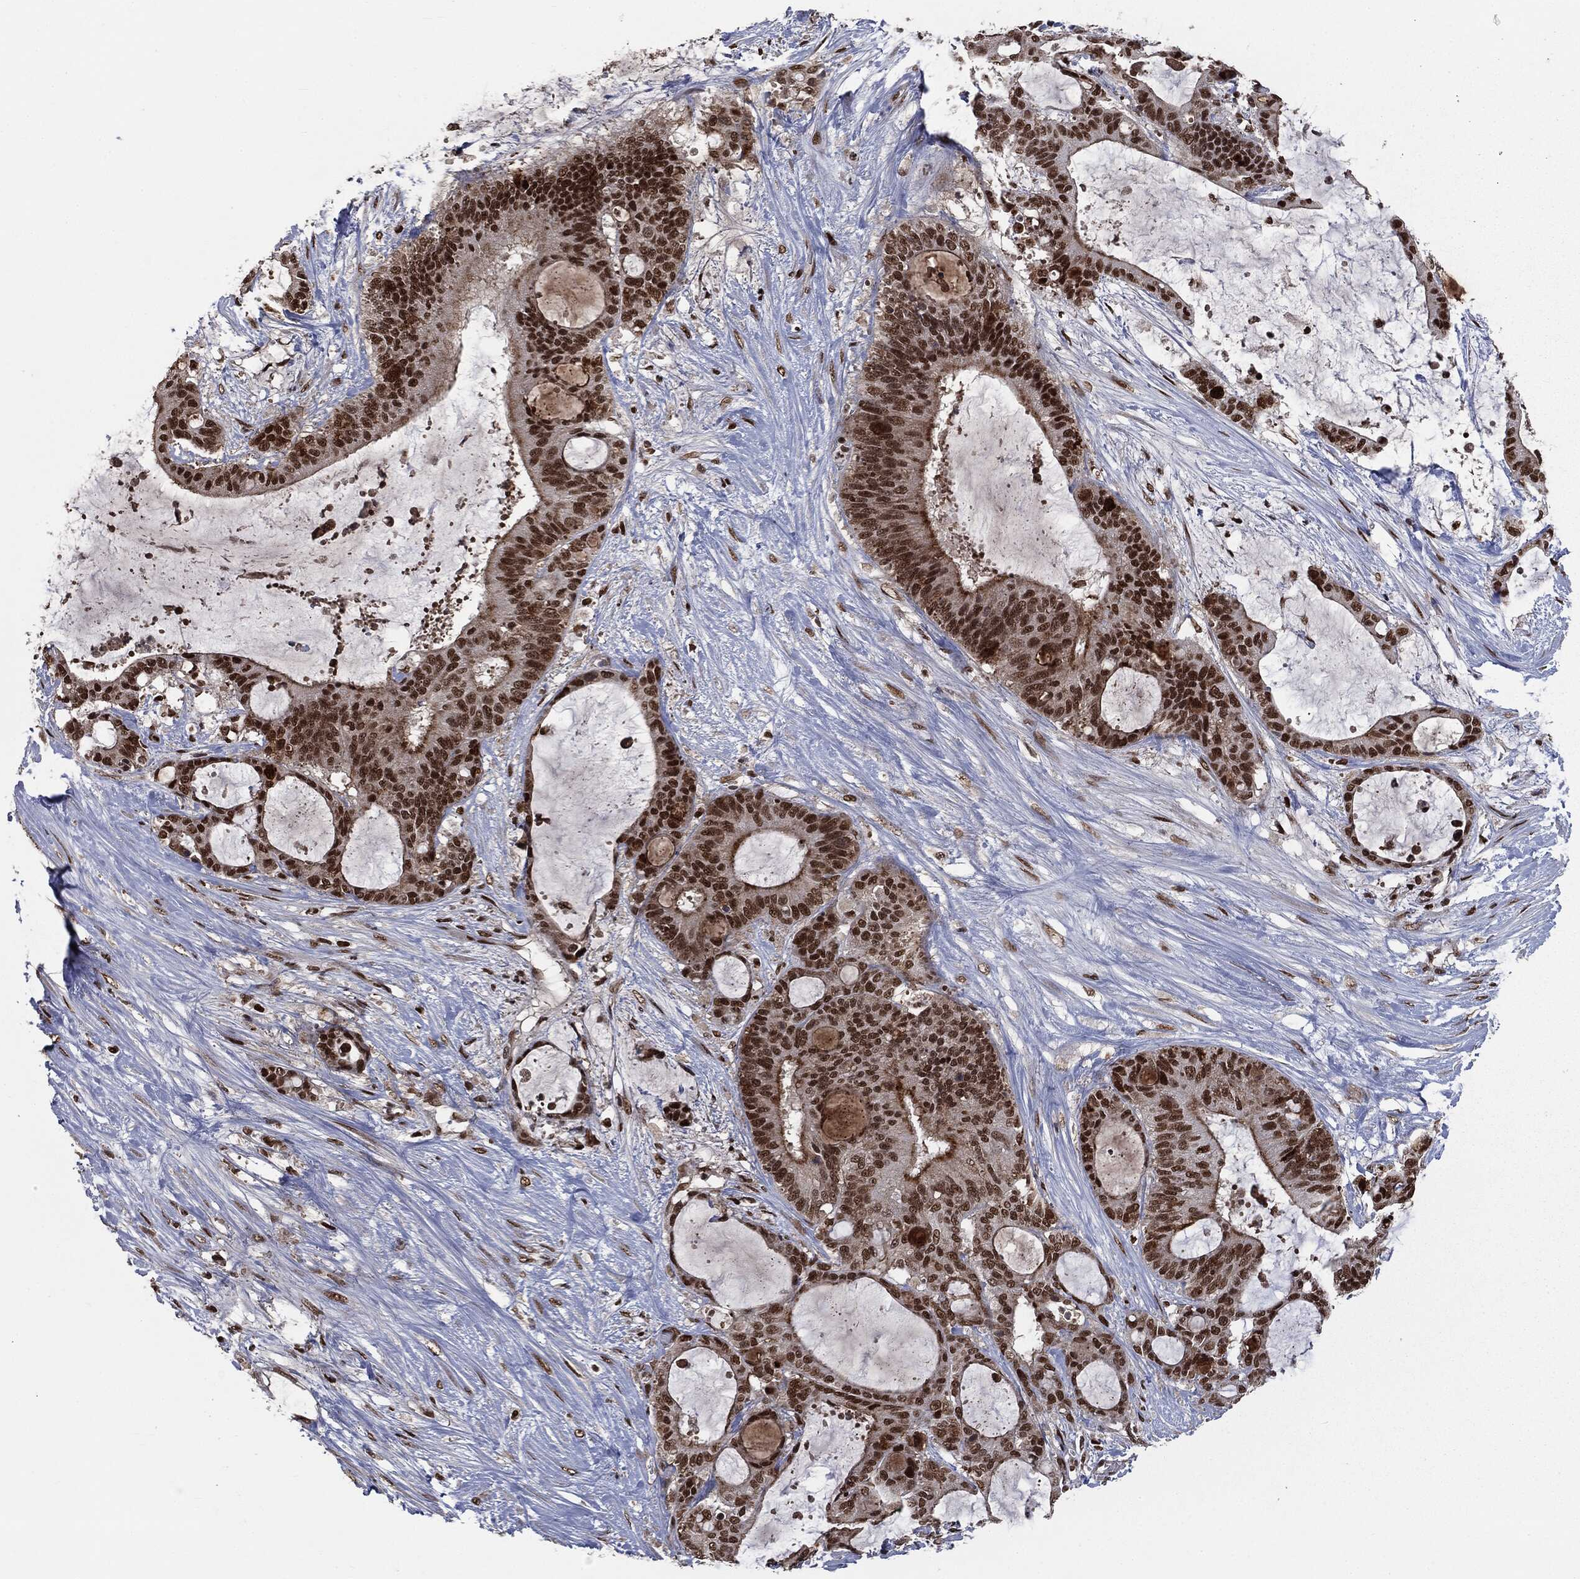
{"staining": {"intensity": "strong", "quantity": ">75%", "location": "nuclear"}, "tissue": "liver cancer", "cell_type": "Tumor cells", "image_type": "cancer", "snomed": [{"axis": "morphology", "description": "Normal tissue, NOS"}, {"axis": "morphology", "description": "Cholangiocarcinoma"}, {"axis": "topography", "description": "Liver"}, {"axis": "topography", "description": "Peripheral nerve tissue"}], "caption": "Cholangiocarcinoma (liver) stained with a protein marker shows strong staining in tumor cells.", "gene": "DPH2", "patient": {"sex": "female", "age": 73}}